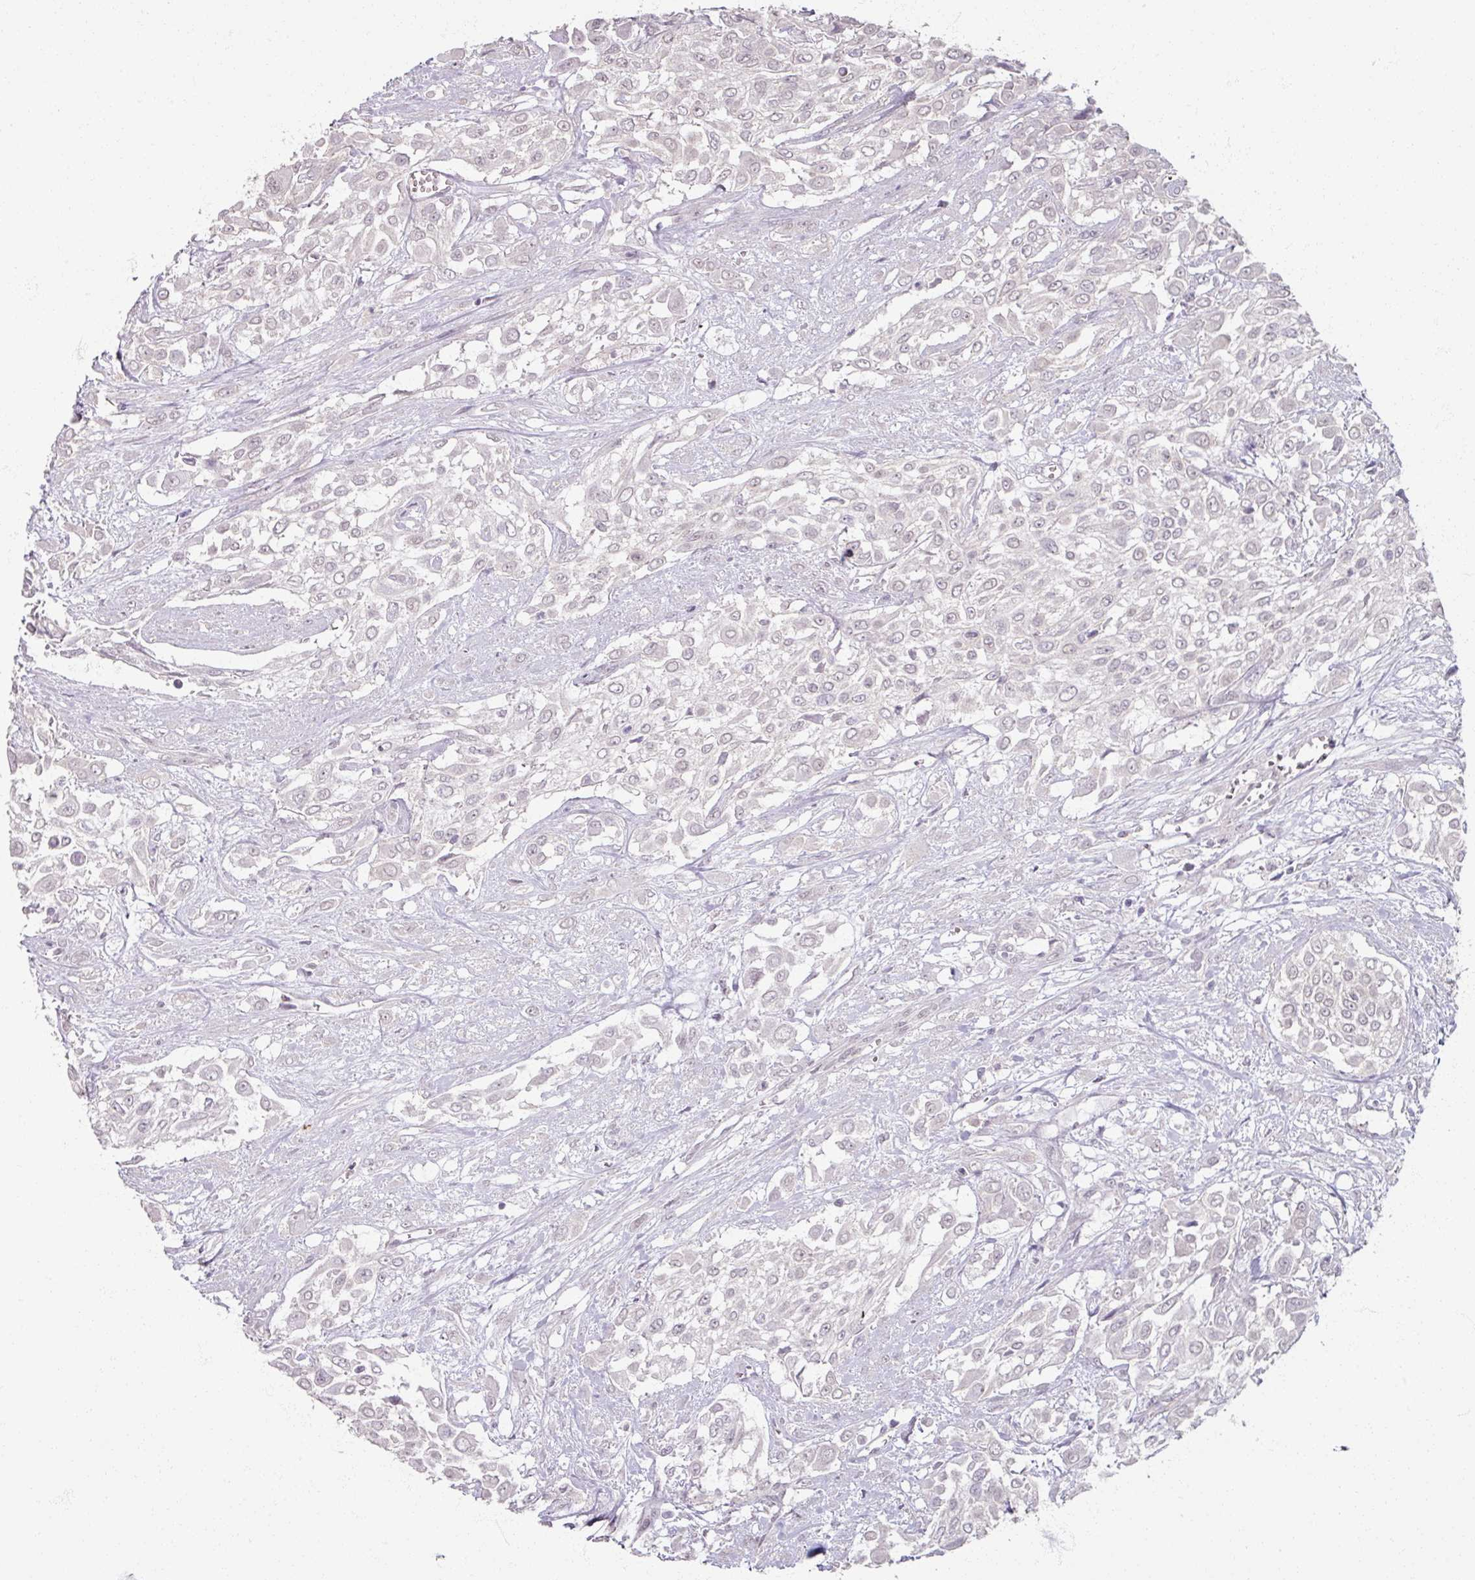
{"staining": {"intensity": "negative", "quantity": "none", "location": "none"}, "tissue": "urothelial cancer", "cell_type": "Tumor cells", "image_type": "cancer", "snomed": [{"axis": "morphology", "description": "Urothelial carcinoma, High grade"}, {"axis": "topography", "description": "Urinary bladder"}], "caption": "IHC of human urothelial carcinoma (high-grade) displays no positivity in tumor cells.", "gene": "SOX11", "patient": {"sex": "male", "age": 57}}